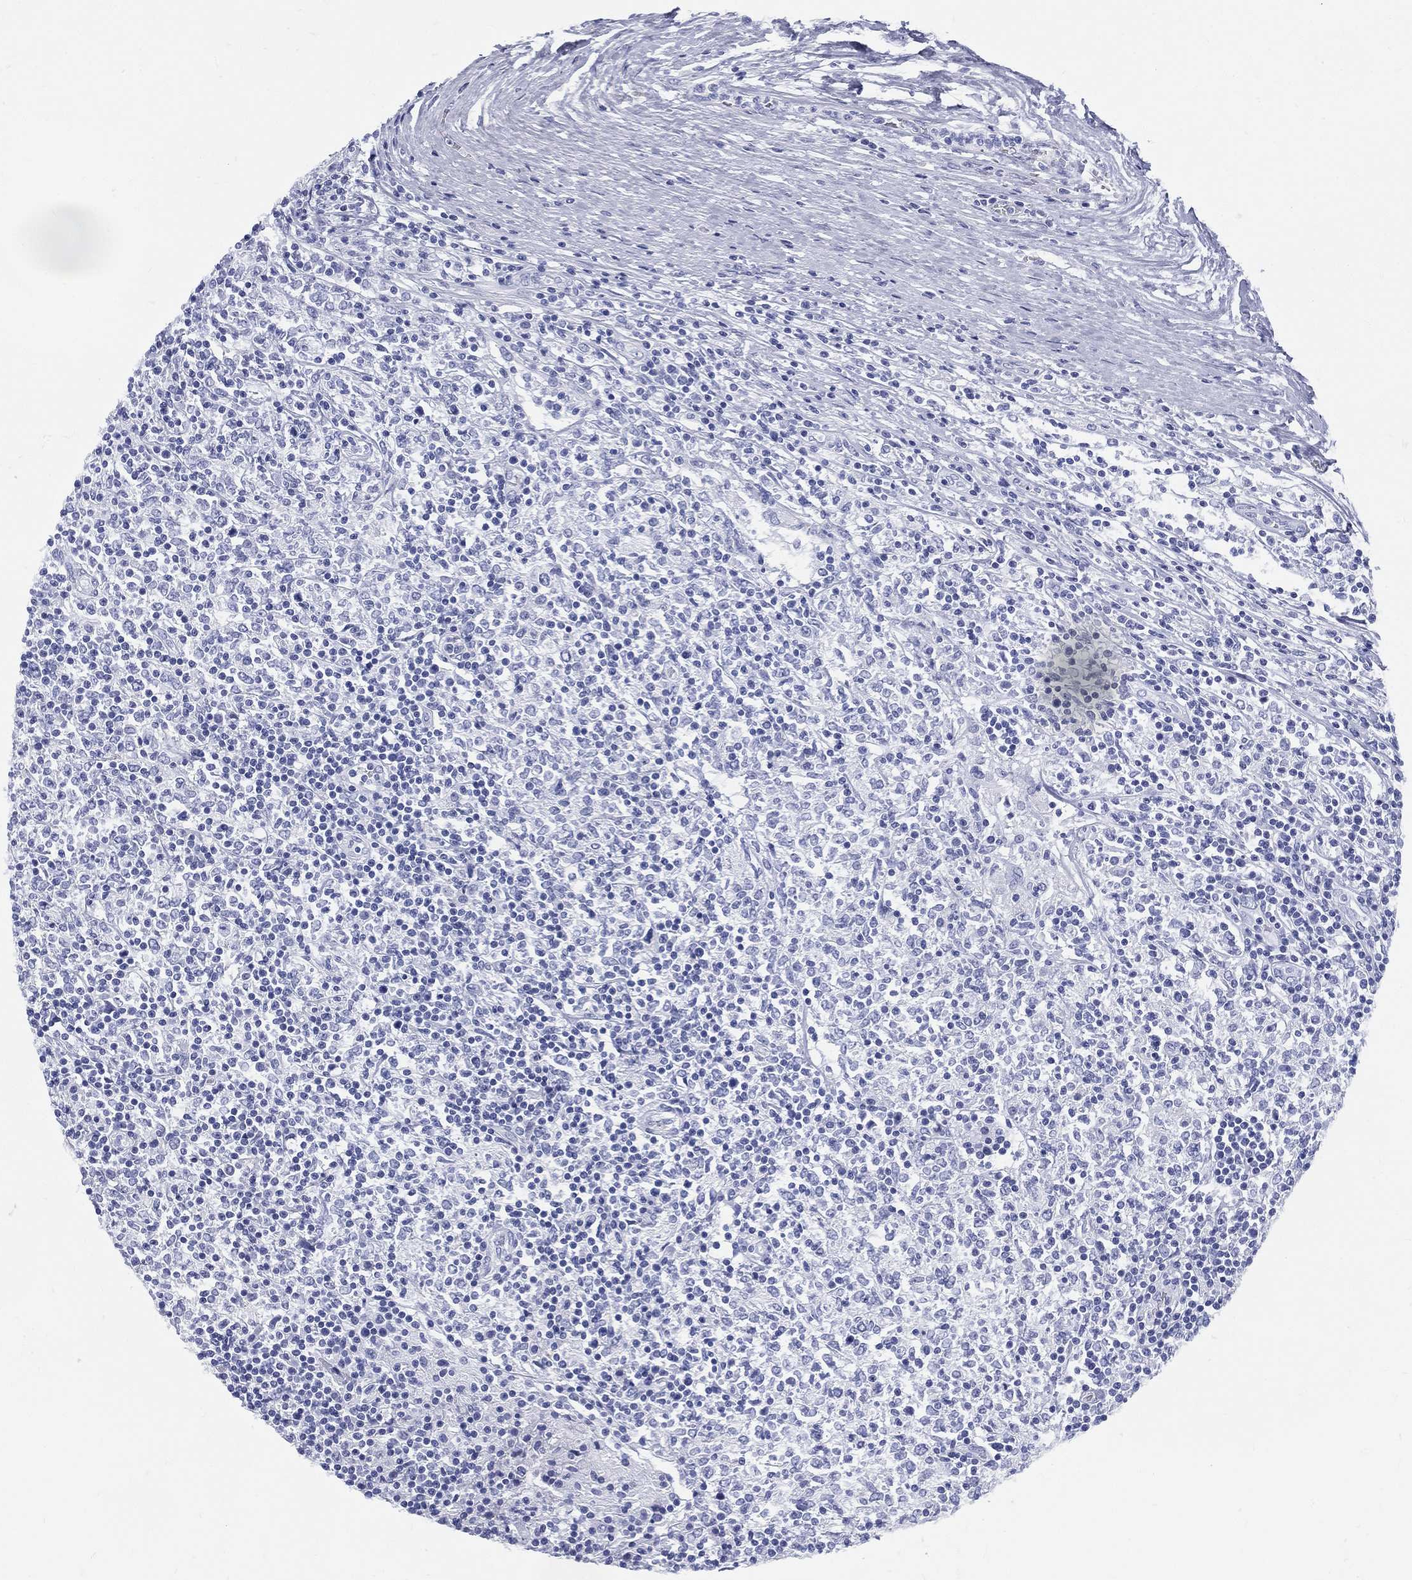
{"staining": {"intensity": "negative", "quantity": "none", "location": "none"}, "tissue": "lymphoma", "cell_type": "Tumor cells", "image_type": "cancer", "snomed": [{"axis": "morphology", "description": "Malignant lymphoma, non-Hodgkin's type, High grade"}, {"axis": "topography", "description": "Lymph node"}], "caption": "Tumor cells show no significant positivity in malignant lymphoma, non-Hodgkin's type (high-grade).", "gene": "ETNPPL", "patient": {"sex": "female", "age": 84}}